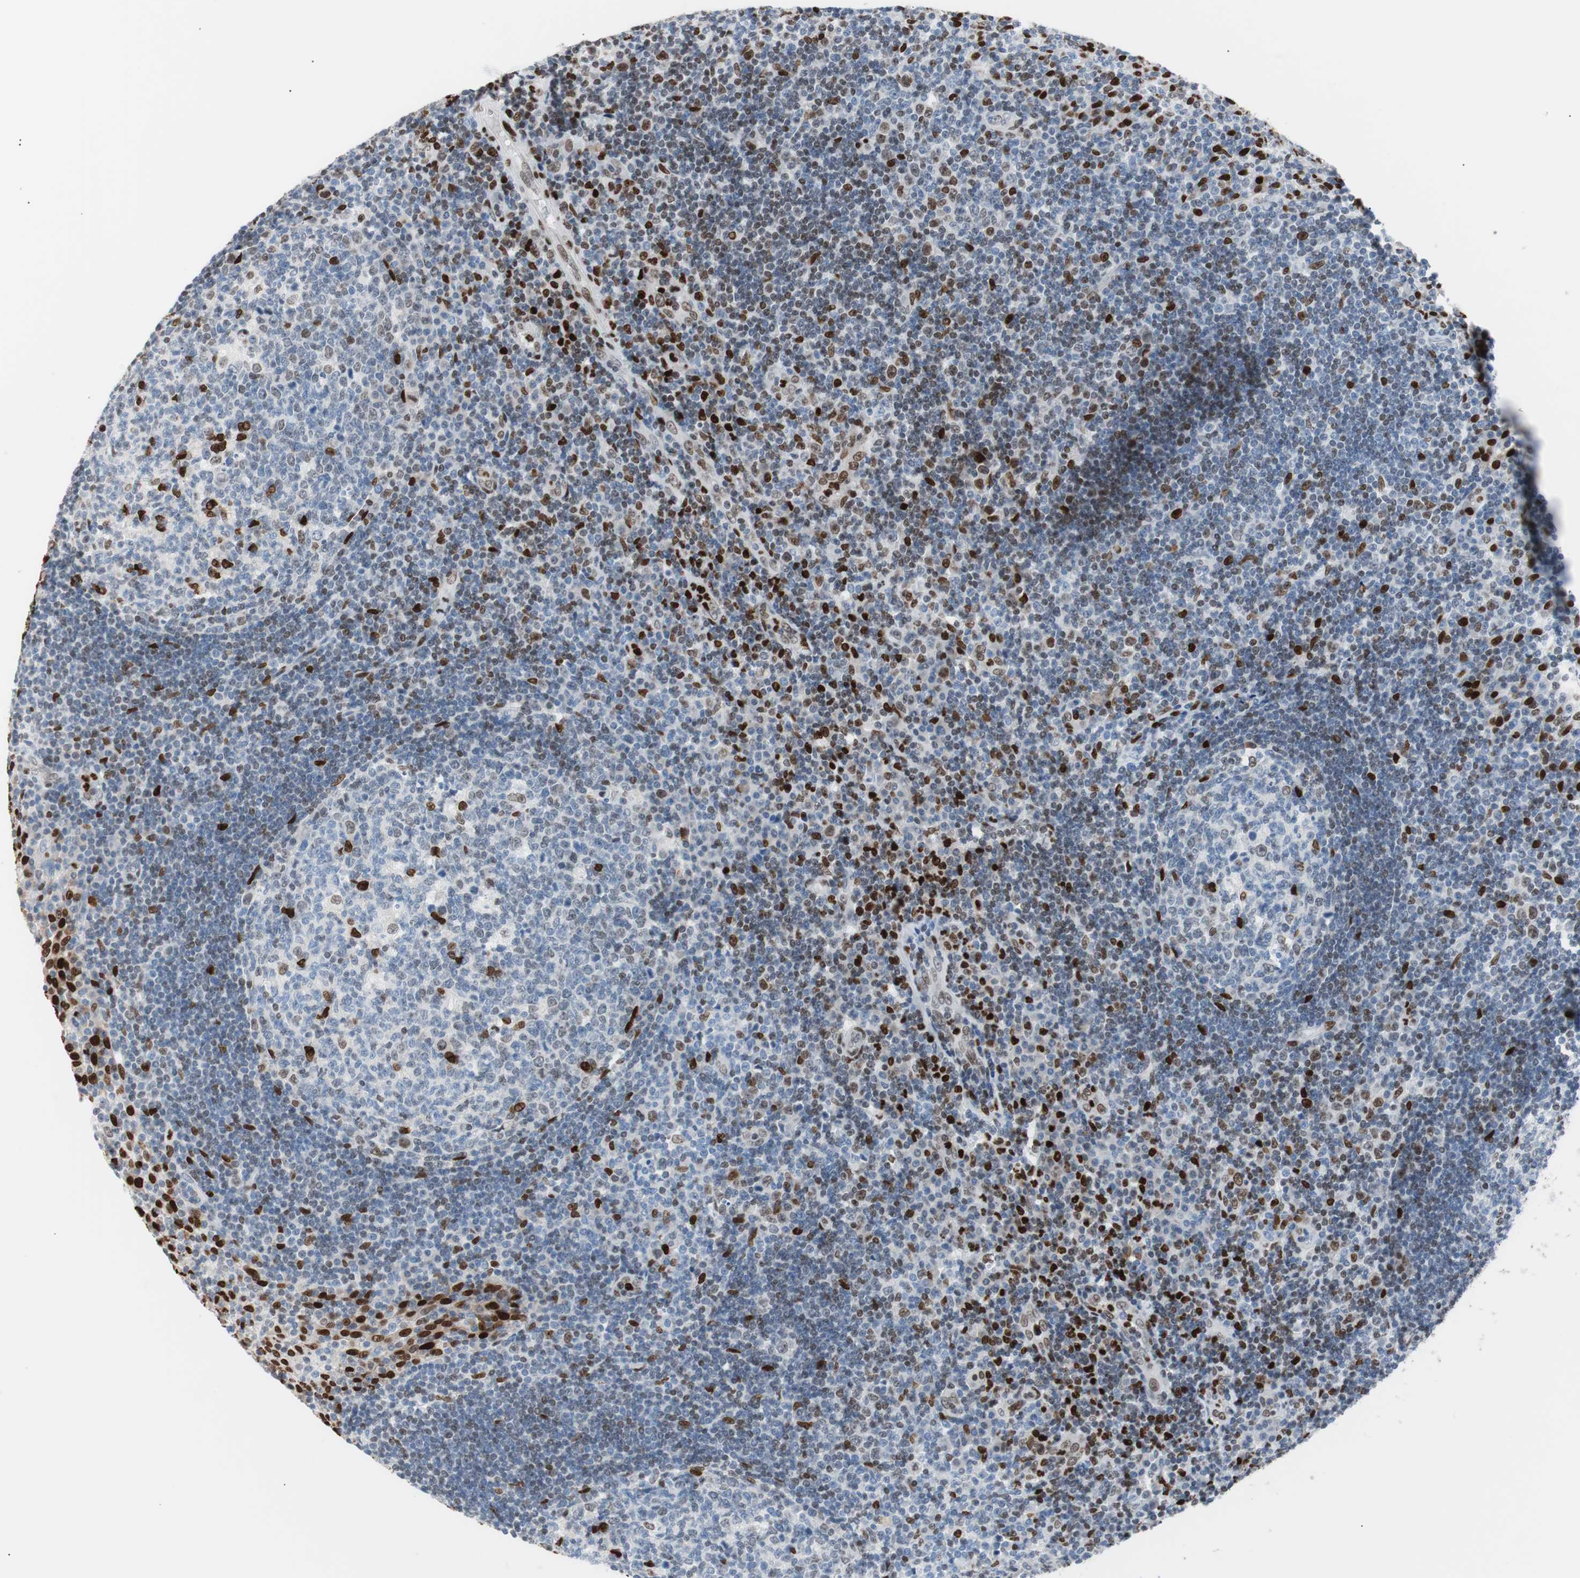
{"staining": {"intensity": "strong", "quantity": "<25%", "location": "nuclear"}, "tissue": "tonsil", "cell_type": "Germinal center cells", "image_type": "normal", "snomed": [{"axis": "morphology", "description": "Normal tissue, NOS"}, {"axis": "topography", "description": "Tonsil"}], "caption": "The immunohistochemical stain shows strong nuclear staining in germinal center cells of normal tonsil. (brown staining indicates protein expression, while blue staining denotes nuclei).", "gene": "CEBPB", "patient": {"sex": "female", "age": 40}}